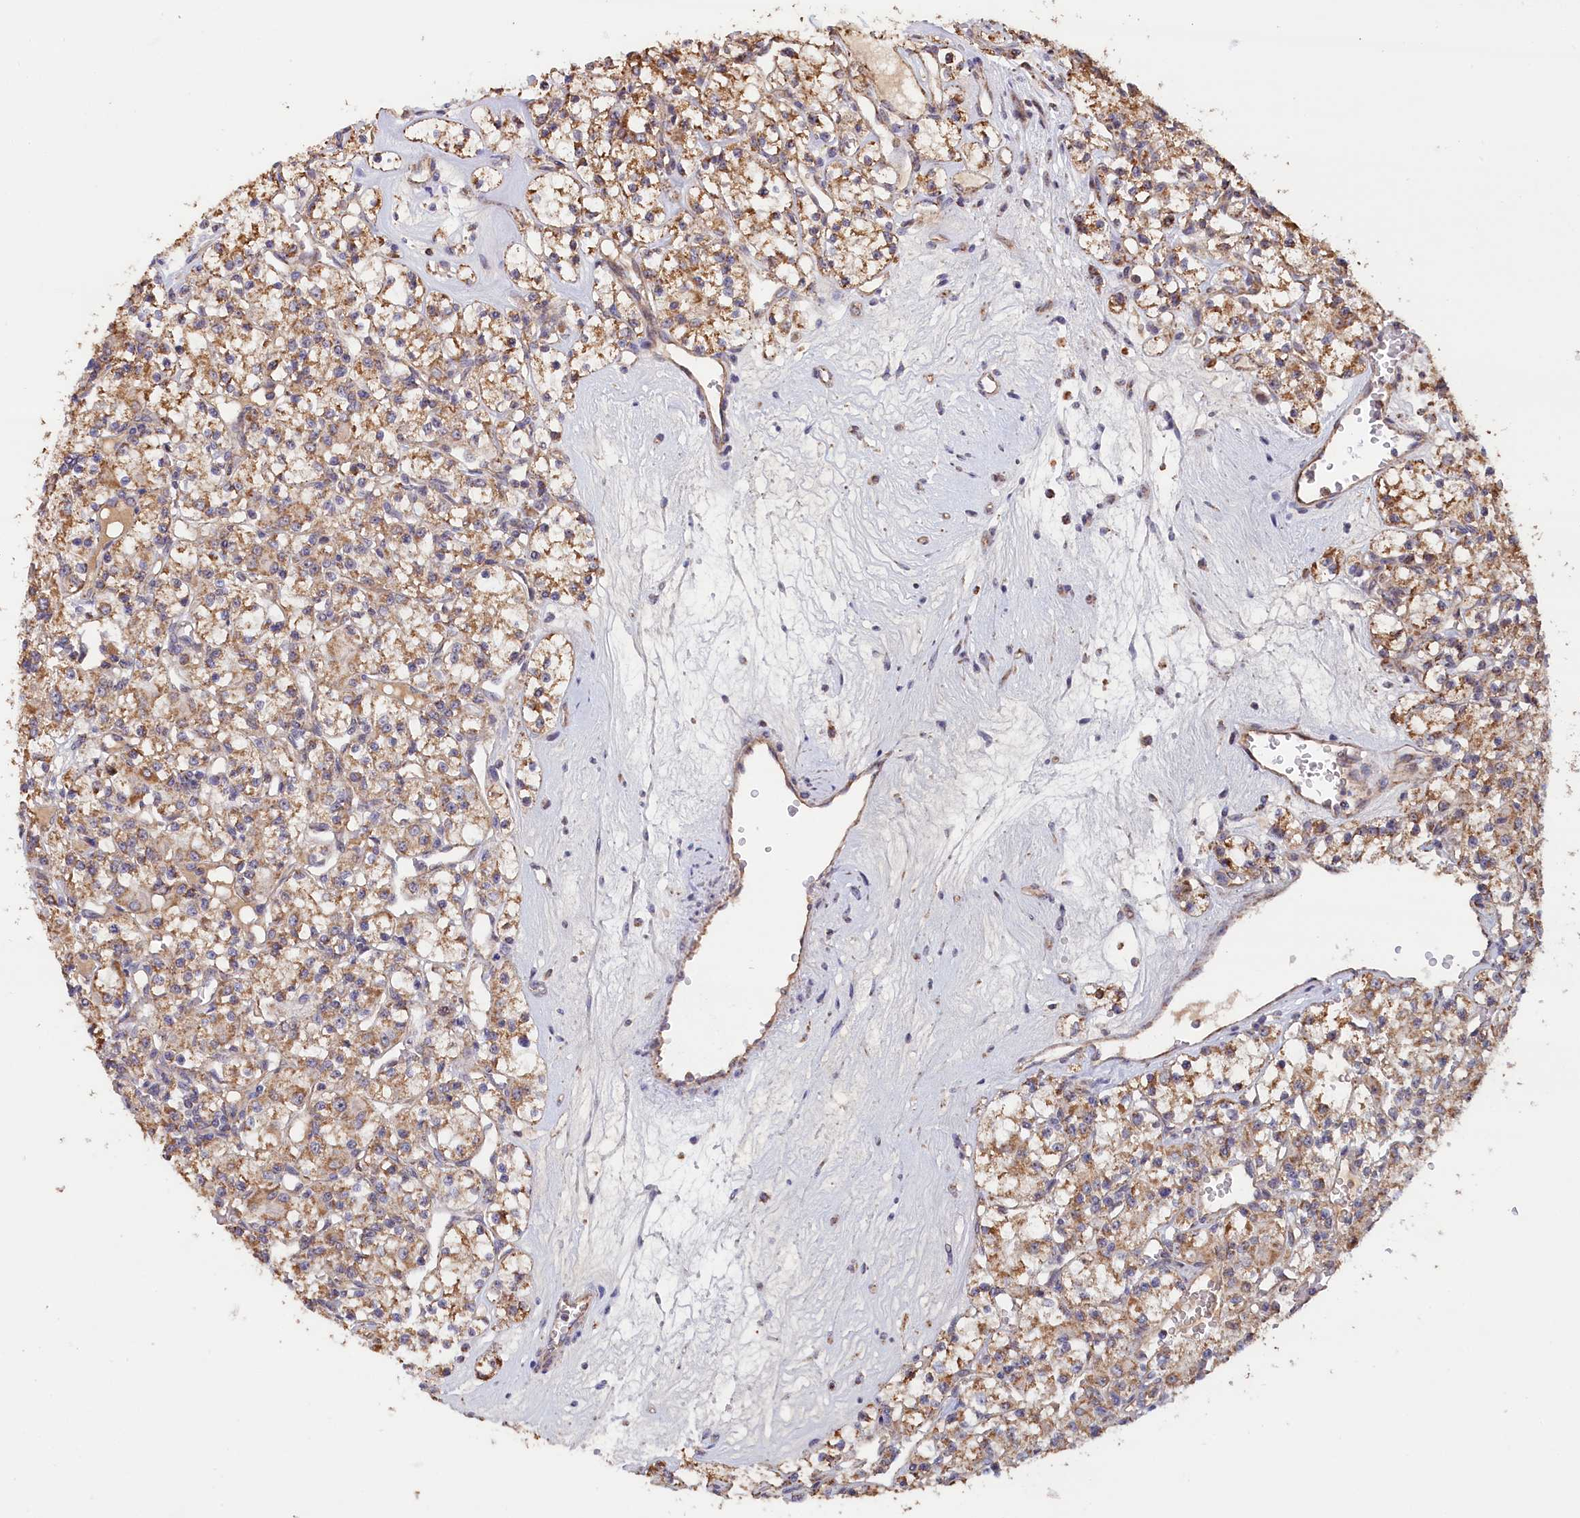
{"staining": {"intensity": "moderate", "quantity": "25%-75%", "location": "cytoplasmic/membranous"}, "tissue": "renal cancer", "cell_type": "Tumor cells", "image_type": "cancer", "snomed": [{"axis": "morphology", "description": "Adenocarcinoma, NOS"}, {"axis": "topography", "description": "Kidney"}], "caption": "High-power microscopy captured an immunohistochemistry (IHC) histopathology image of renal cancer, revealing moderate cytoplasmic/membranous expression in approximately 25%-75% of tumor cells. The staining is performed using DAB brown chromogen to label protein expression. The nuclei are counter-stained blue using hematoxylin.", "gene": "ZNF816", "patient": {"sex": "female", "age": 59}}